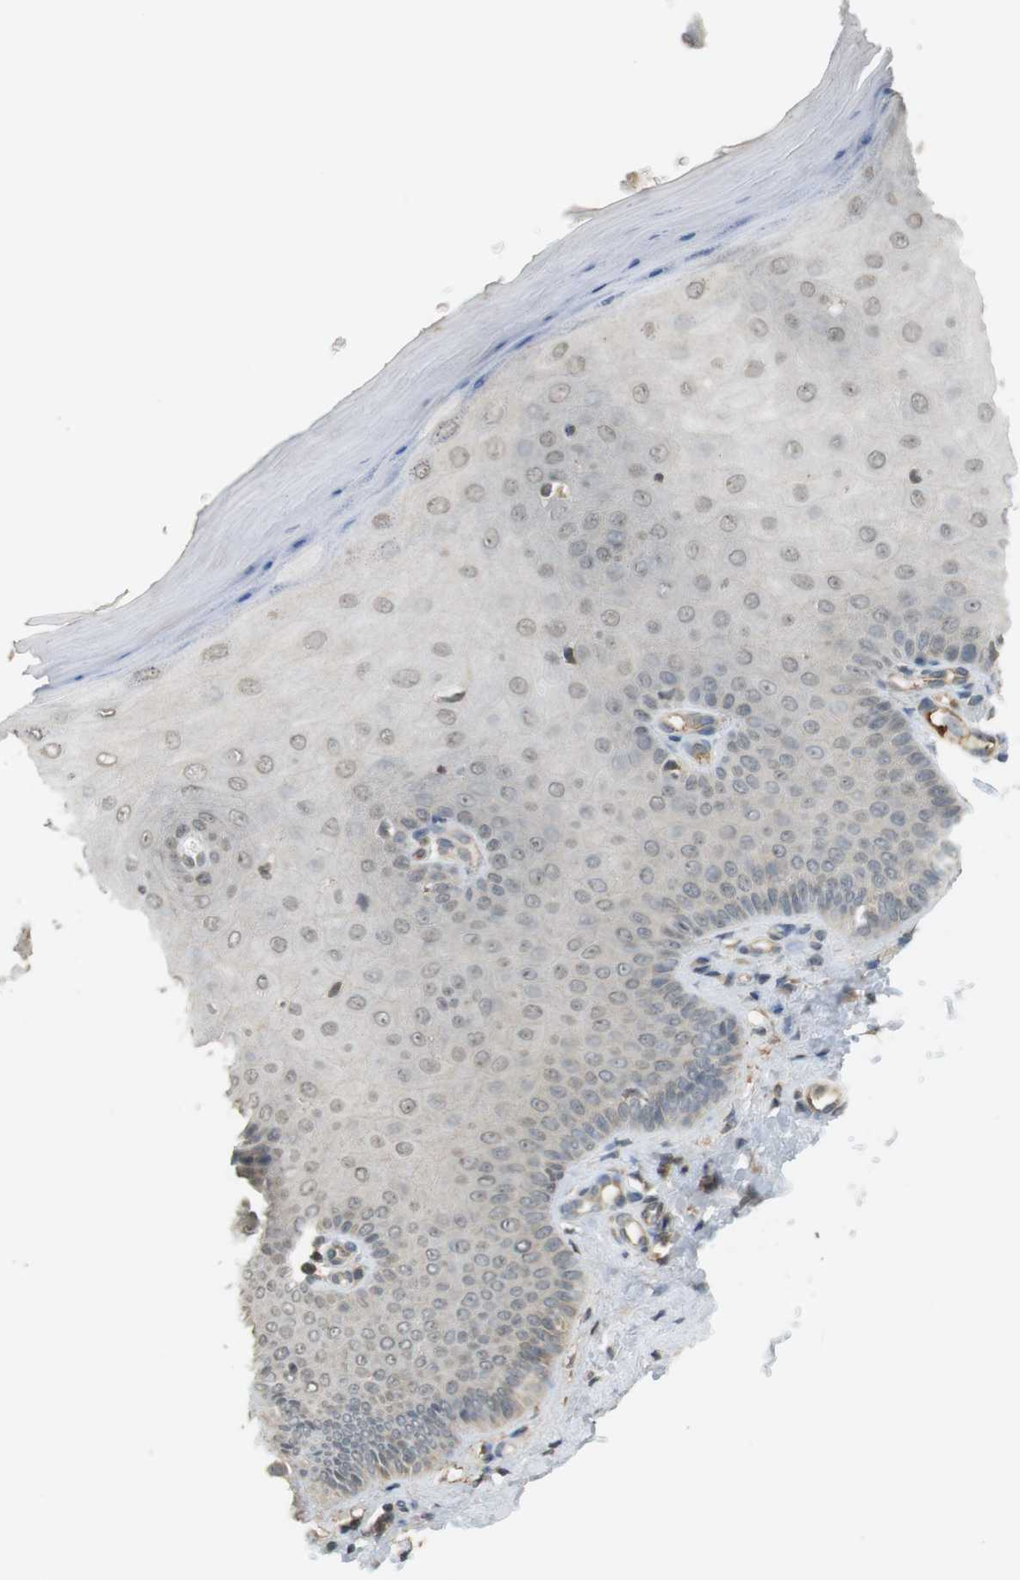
{"staining": {"intensity": "weak", "quantity": ">75%", "location": "cytoplasmic/membranous,nuclear"}, "tissue": "cervix", "cell_type": "Glandular cells", "image_type": "normal", "snomed": [{"axis": "morphology", "description": "Normal tissue, NOS"}, {"axis": "topography", "description": "Cervix"}], "caption": "Protein analysis of normal cervix reveals weak cytoplasmic/membranous,nuclear staining in approximately >75% of glandular cells.", "gene": "SRR", "patient": {"sex": "female", "age": 55}}